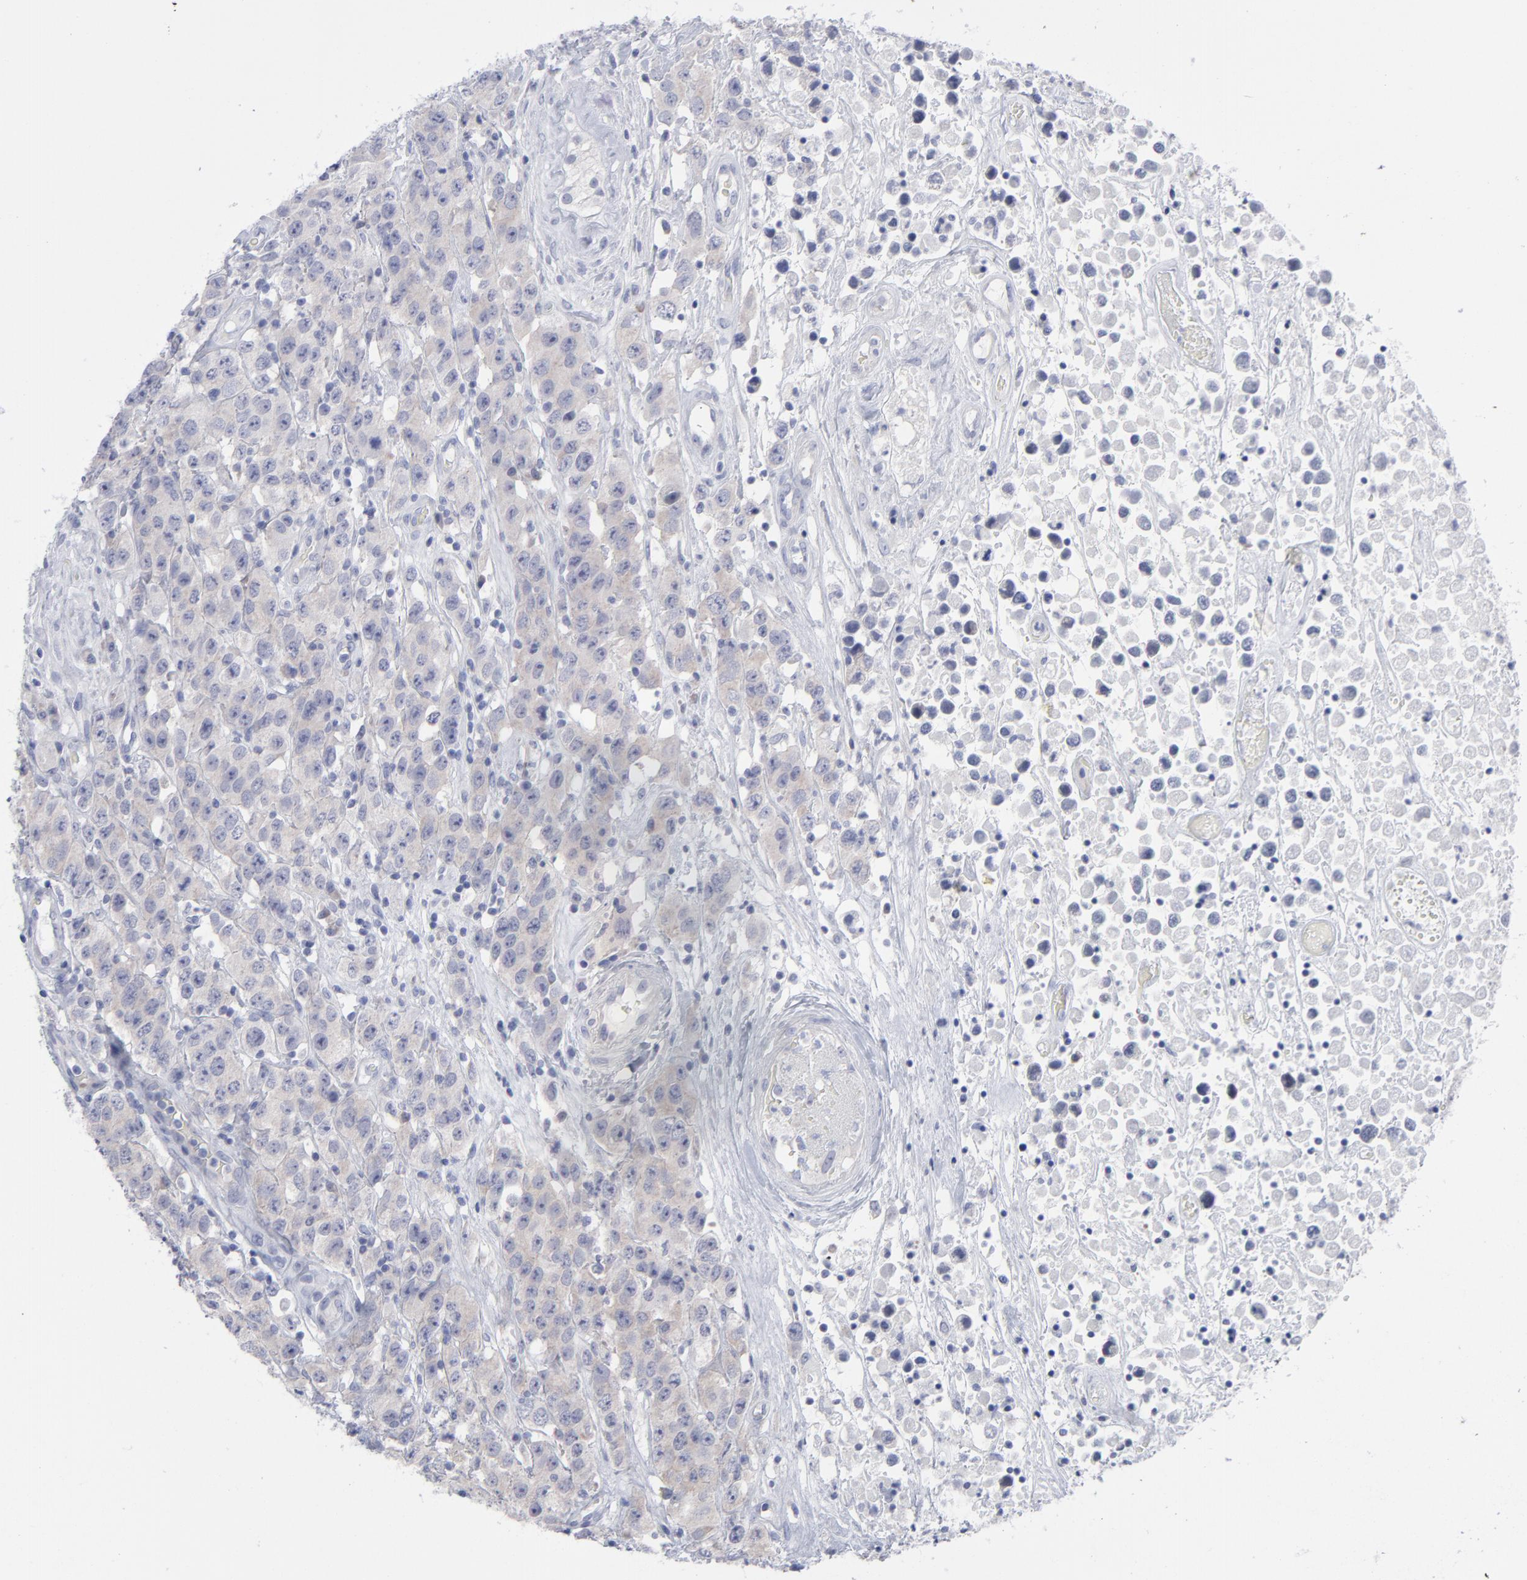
{"staining": {"intensity": "negative", "quantity": "none", "location": "none"}, "tissue": "testis cancer", "cell_type": "Tumor cells", "image_type": "cancer", "snomed": [{"axis": "morphology", "description": "Seminoma, NOS"}, {"axis": "topography", "description": "Testis"}], "caption": "A high-resolution micrograph shows immunohistochemistry (IHC) staining of testis cancer (seminoma), which exhibits no significant expression in tumor cells.", "gene": "RPS24", "patient": {"sex": "male", "age": 52}}